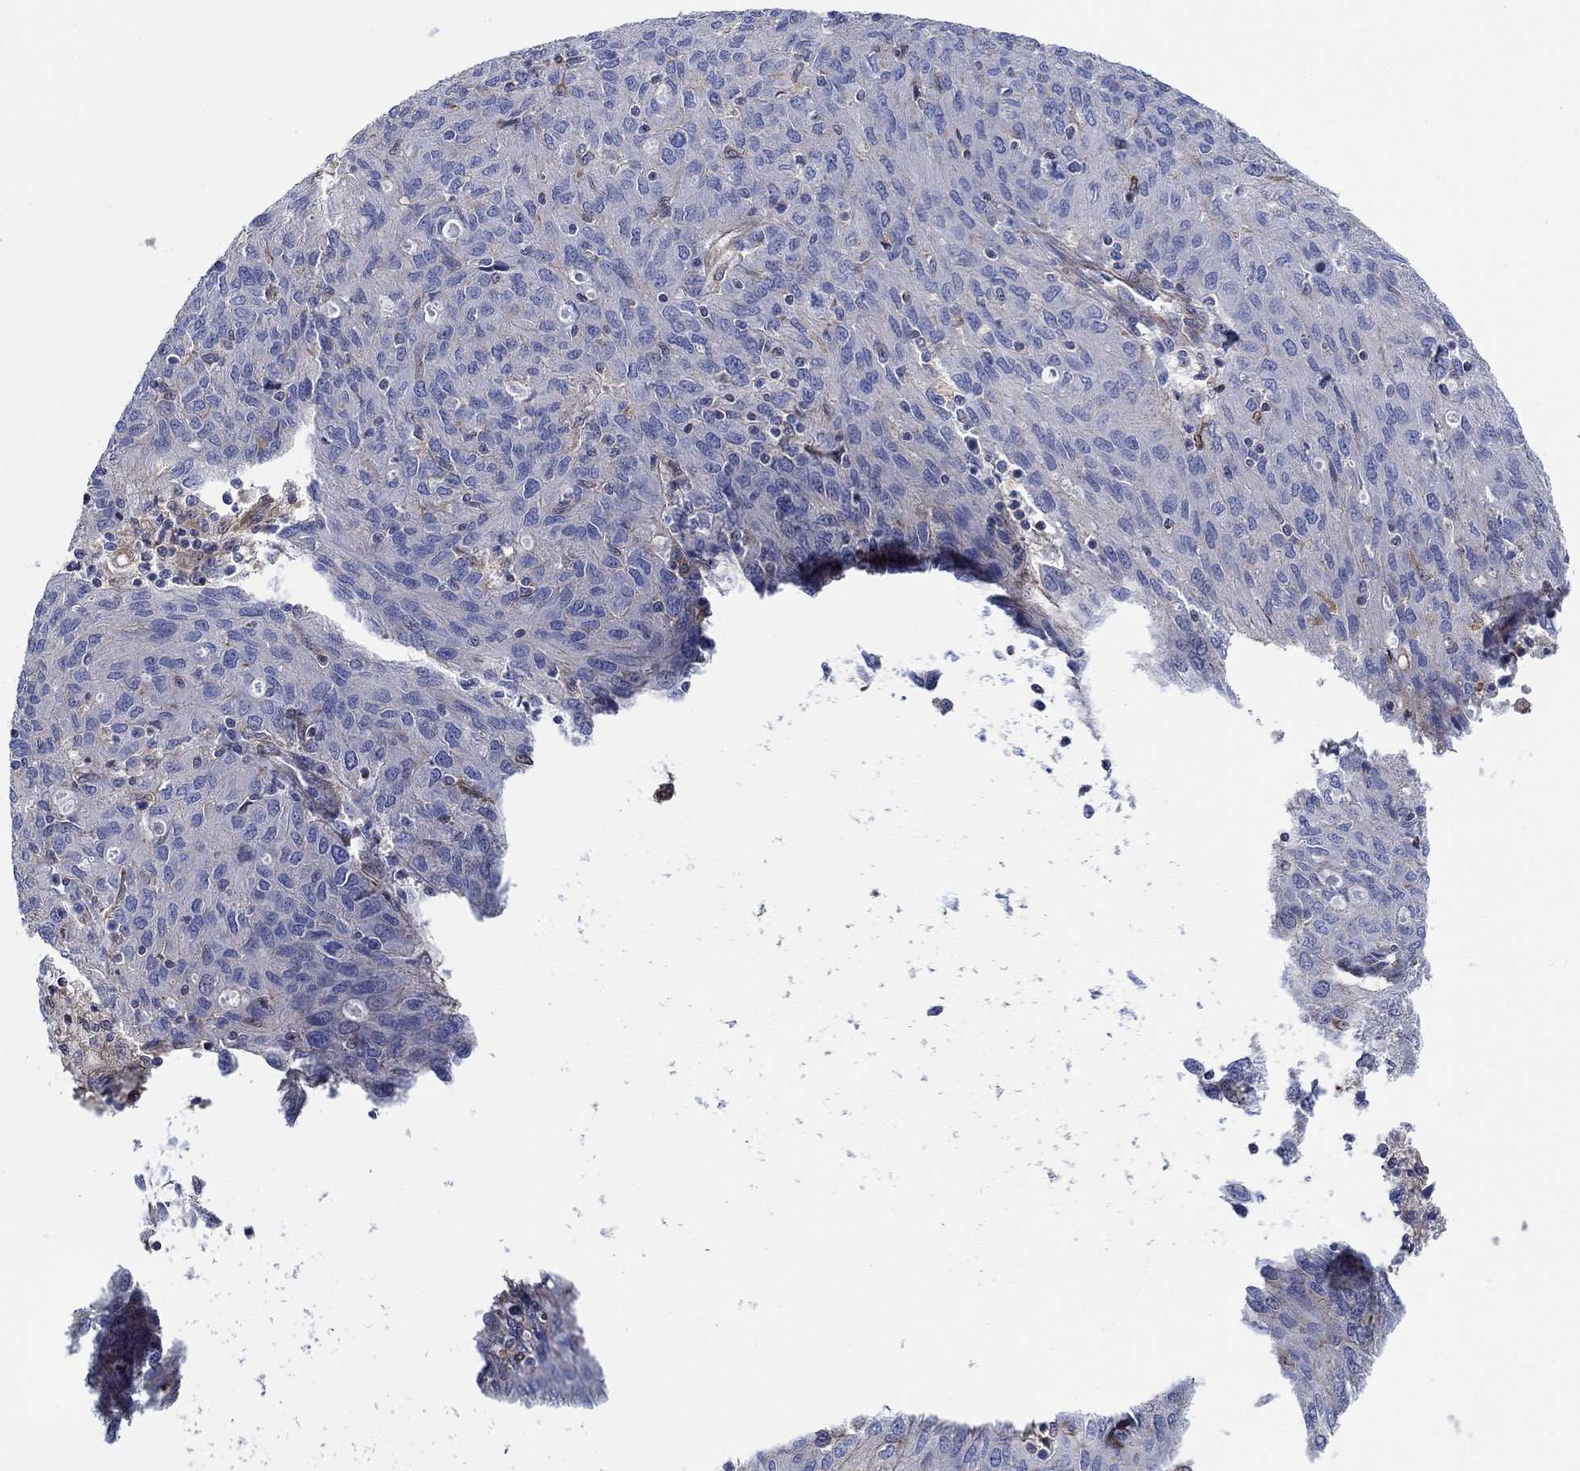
{"staining": {"intensity": "weak", "quantity": "<25%", "location": "cytoplasmic/membranous"}, "tissue": "ovarian cancer", "cell_type": "Tumor cells", "image_type": "cancer", "snomed": [{"axis": "morphology", "description": "Carcinoma, endometroid"}, {"axis": "topography", "description": "Ovary"}], "caption": "DAB immunohistochemical staining of ovarian cancer shows no significant staining in tumor cells.", "gene": "FMN1", "patient": {"sex": "female", "age": 50}}